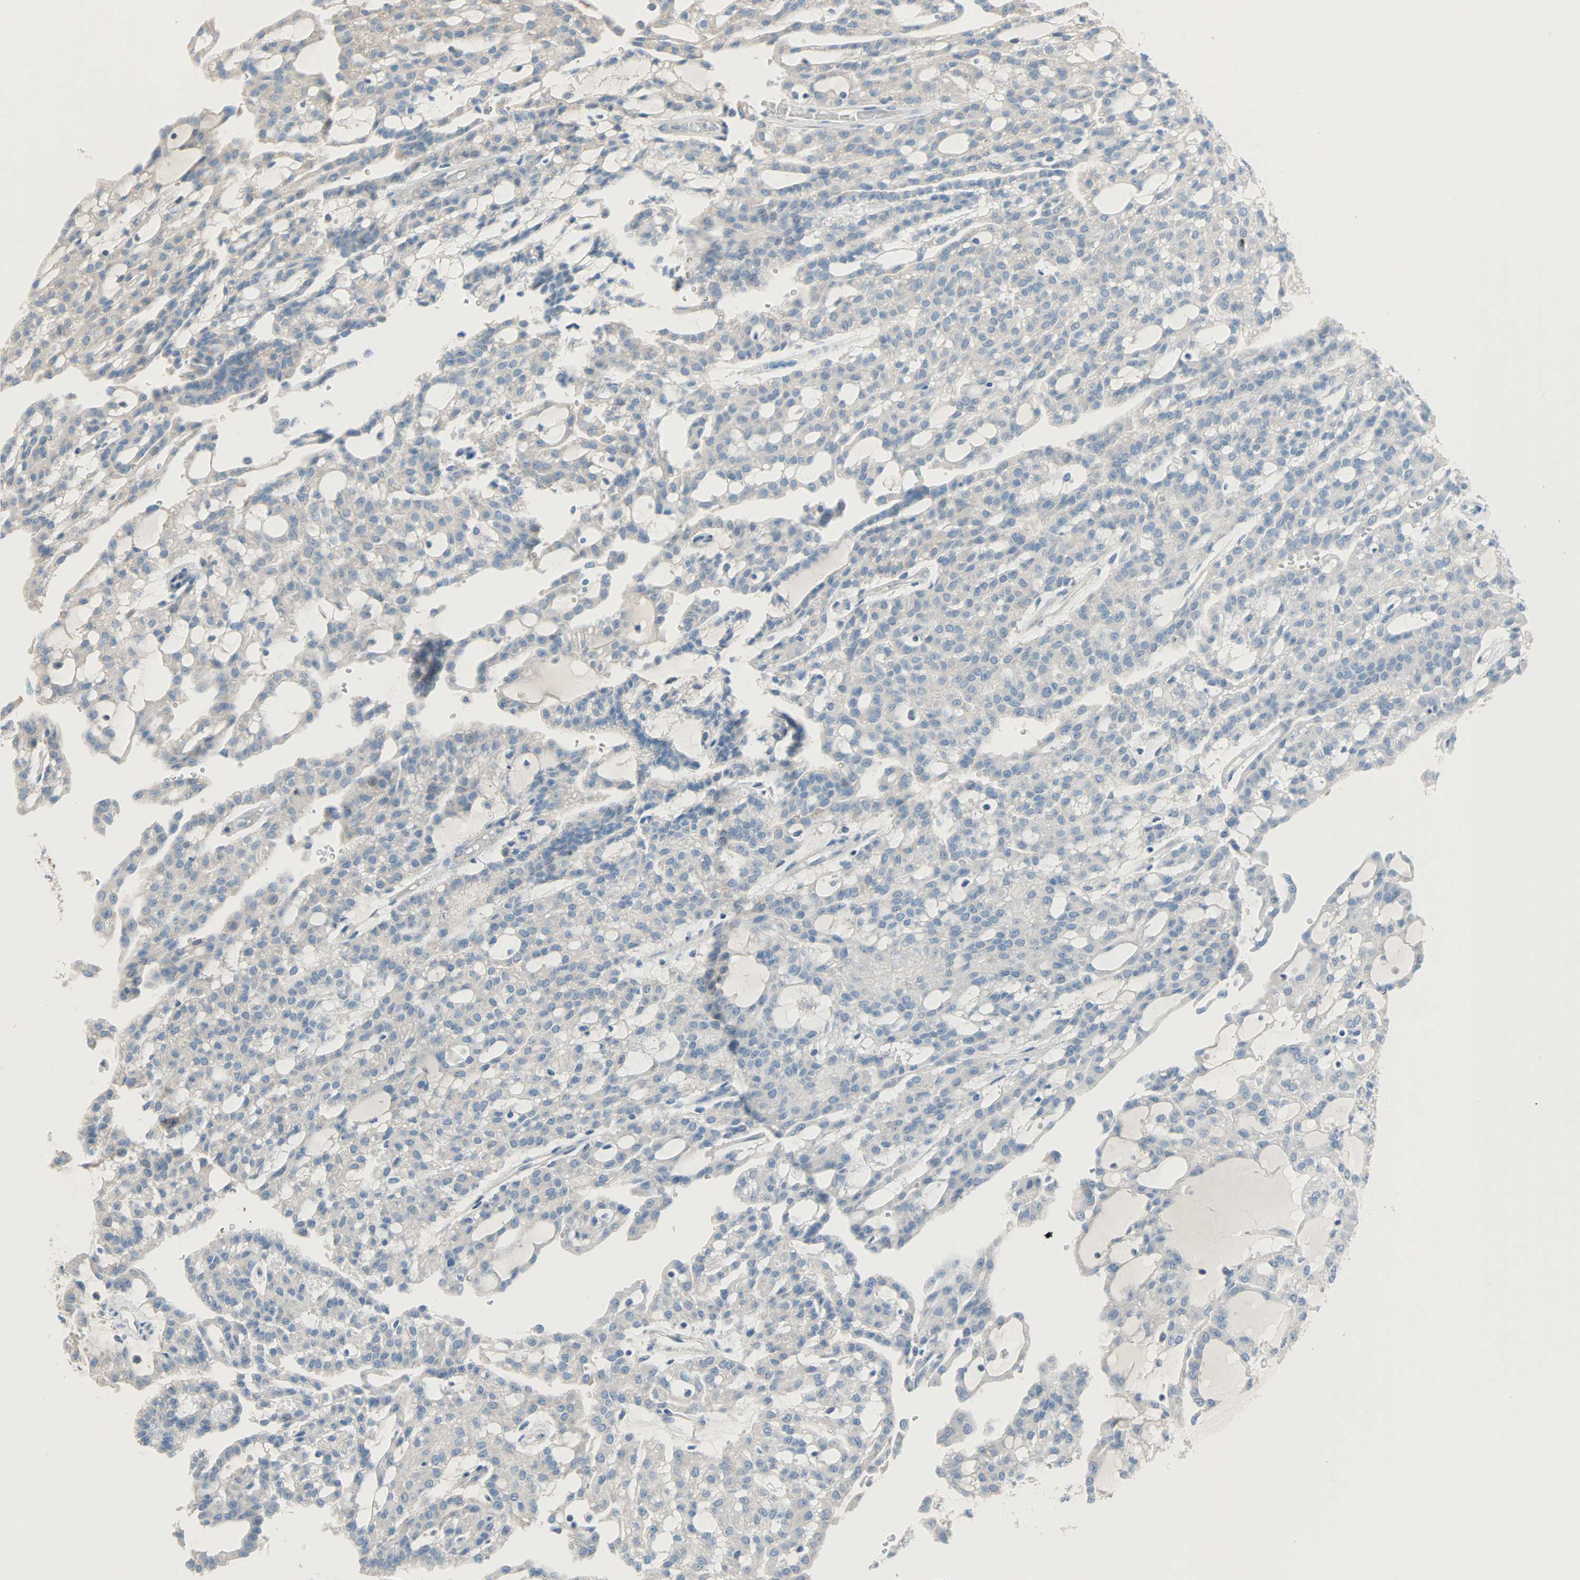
{"staining": {"intensity": "negative", "quantity": "none", "location": "none"}, "tissue": "renal cancer", "cell_type": "Tumor cells", "image_type": "cancer", "snomed": [{"axis": "morphology", "description": "Adenocarcinoma, NOS"}, {"axis": "topography", "description": "Kidney"}], "caption": "DAB (3,3'-diaminobenzidine) immunohistochemical staining of renal cancer exhibits no significant expression in tumor cells.", "gene": "ACVRL1", "patient": {"sex": "male", "age": 63}}